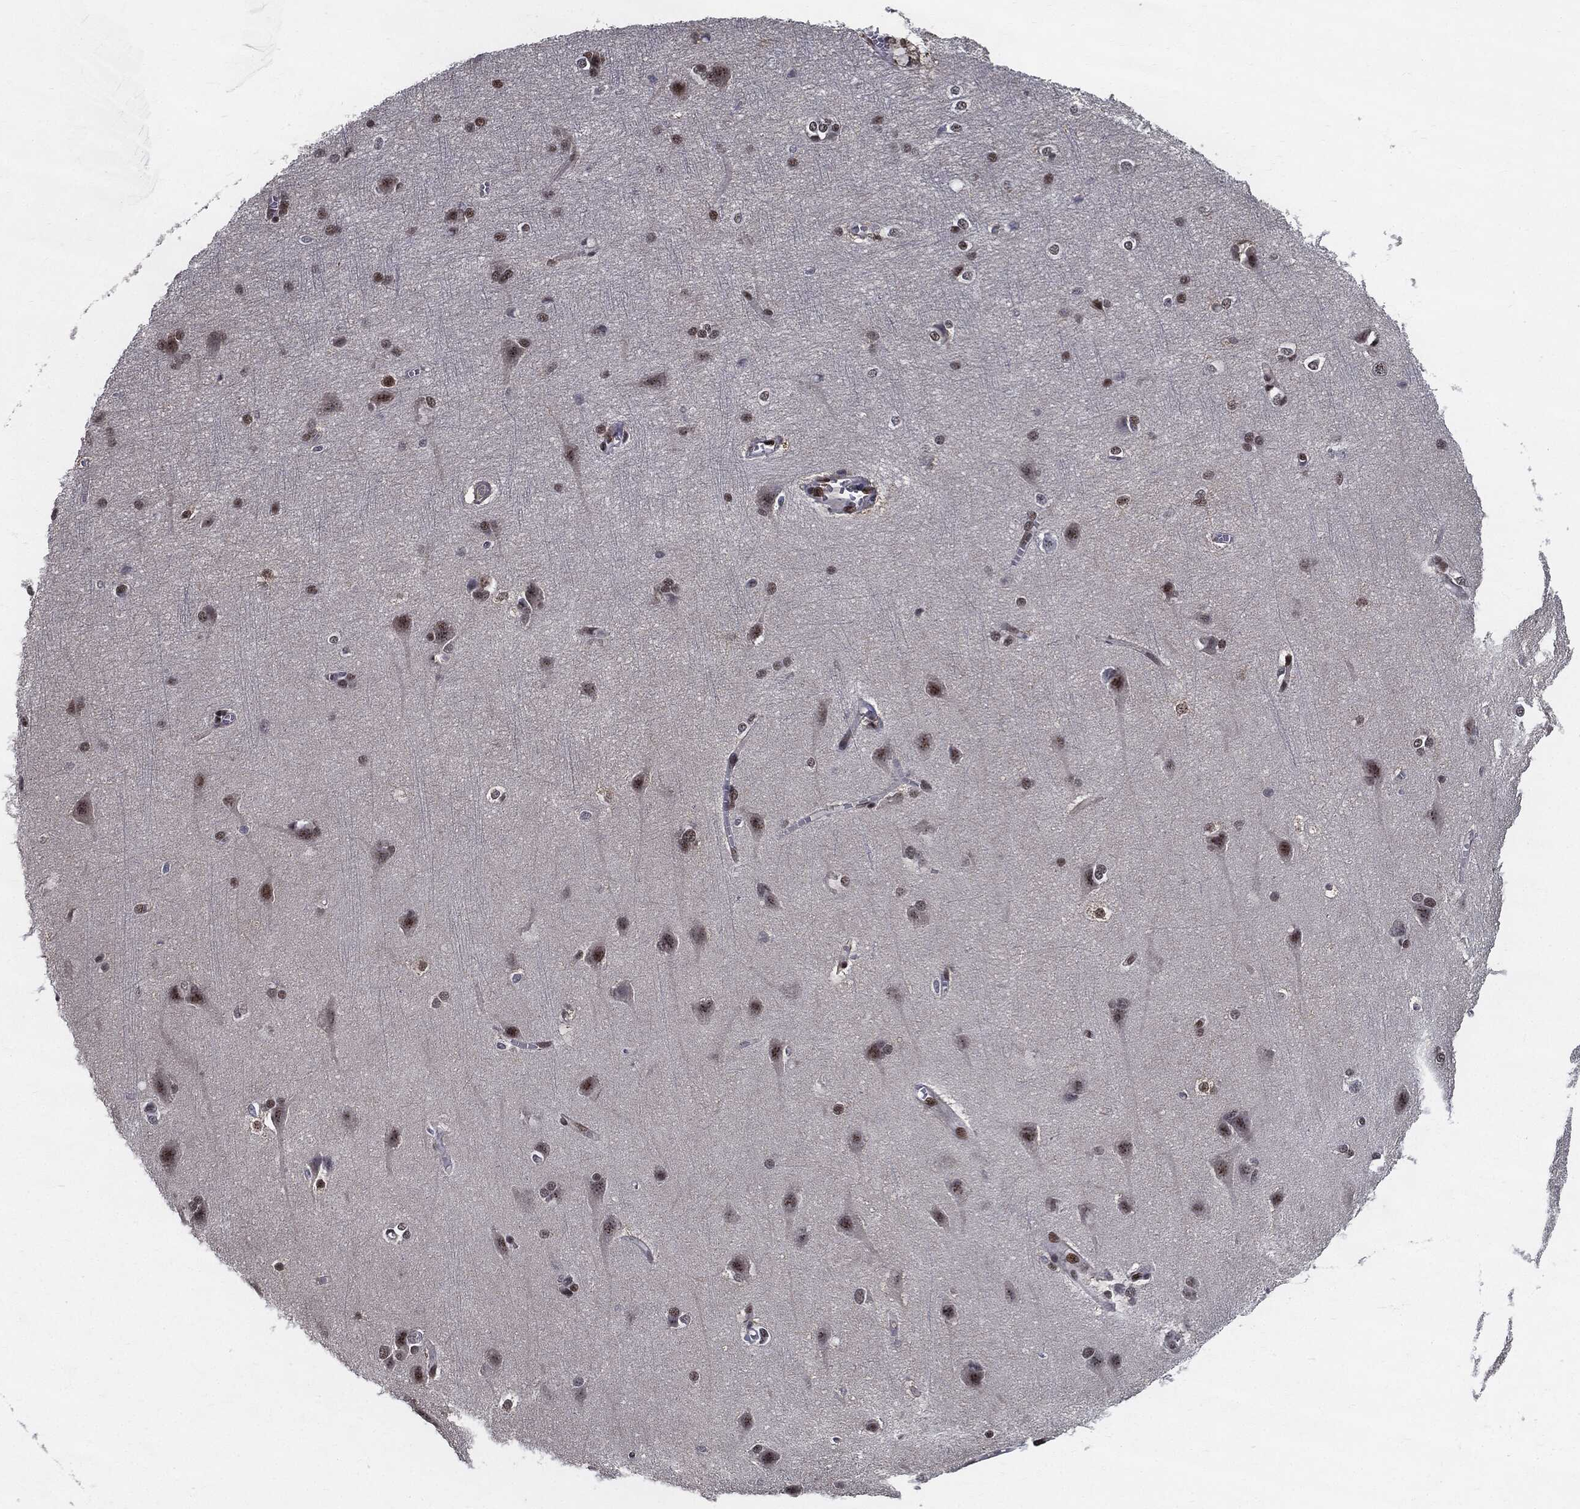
{"staining": {"intensity": "strong", "quantity": ">75%", "location": "nuclear"}, "tissue": "cerebral cortex", "cell_type": "Endothelial cells", "image_type": "normal", "snomed": [{"axis": "morphology", "description": "Normal tissue, NOS"}, {"axis": "topography", "description": "Cerebral cortex"}], "caption": "This histopathology image demonstrates immunohistochemistry staining of unremarkable human cerebral cortex, with high strong nuclear positivity in about >75% of endothelial cells.", "gene": "JUN", "patient": {"sex": "male", "age": 37}}